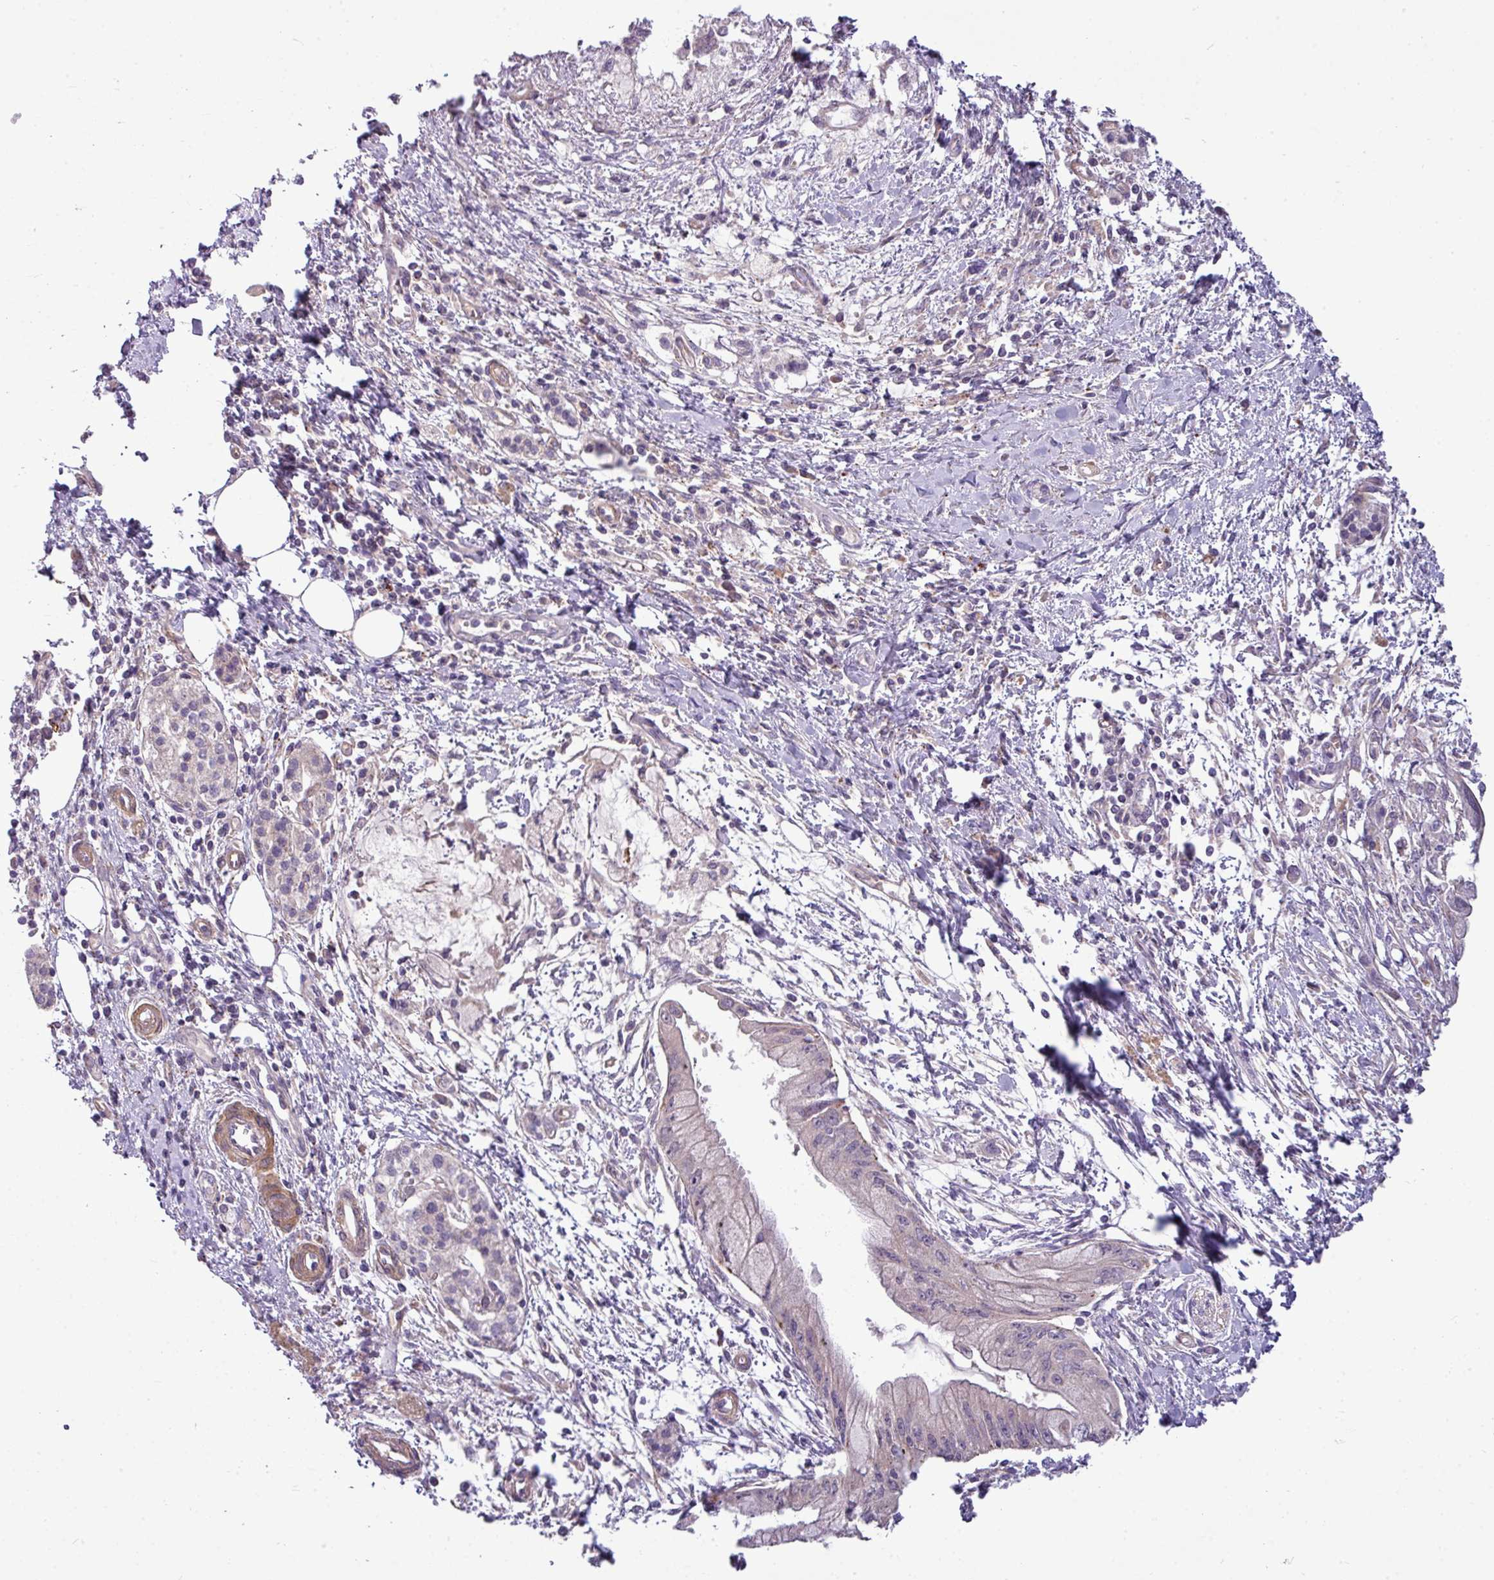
{"staining": {"intensity": "negative", "quantity": "none", "location": "none"}, "tissue": "pancreatic cancer", "cell_type": "Tumor cells", "image_type": "cancer", "snomed": [{"axis": "morphology", "description": "Adenocarcinoma, NOS"}, {"axis": "topography", "description": "Pancreas"}], "caption": "Immunohistochemistry (IHC) photomicrograph of pancreatic cancer (adenocarcinoma) stained for a protein (brown), which displays no positivity in tumor cells.", "gene": "ZNF35", "patient": {"sex": "male", "age": 48}}